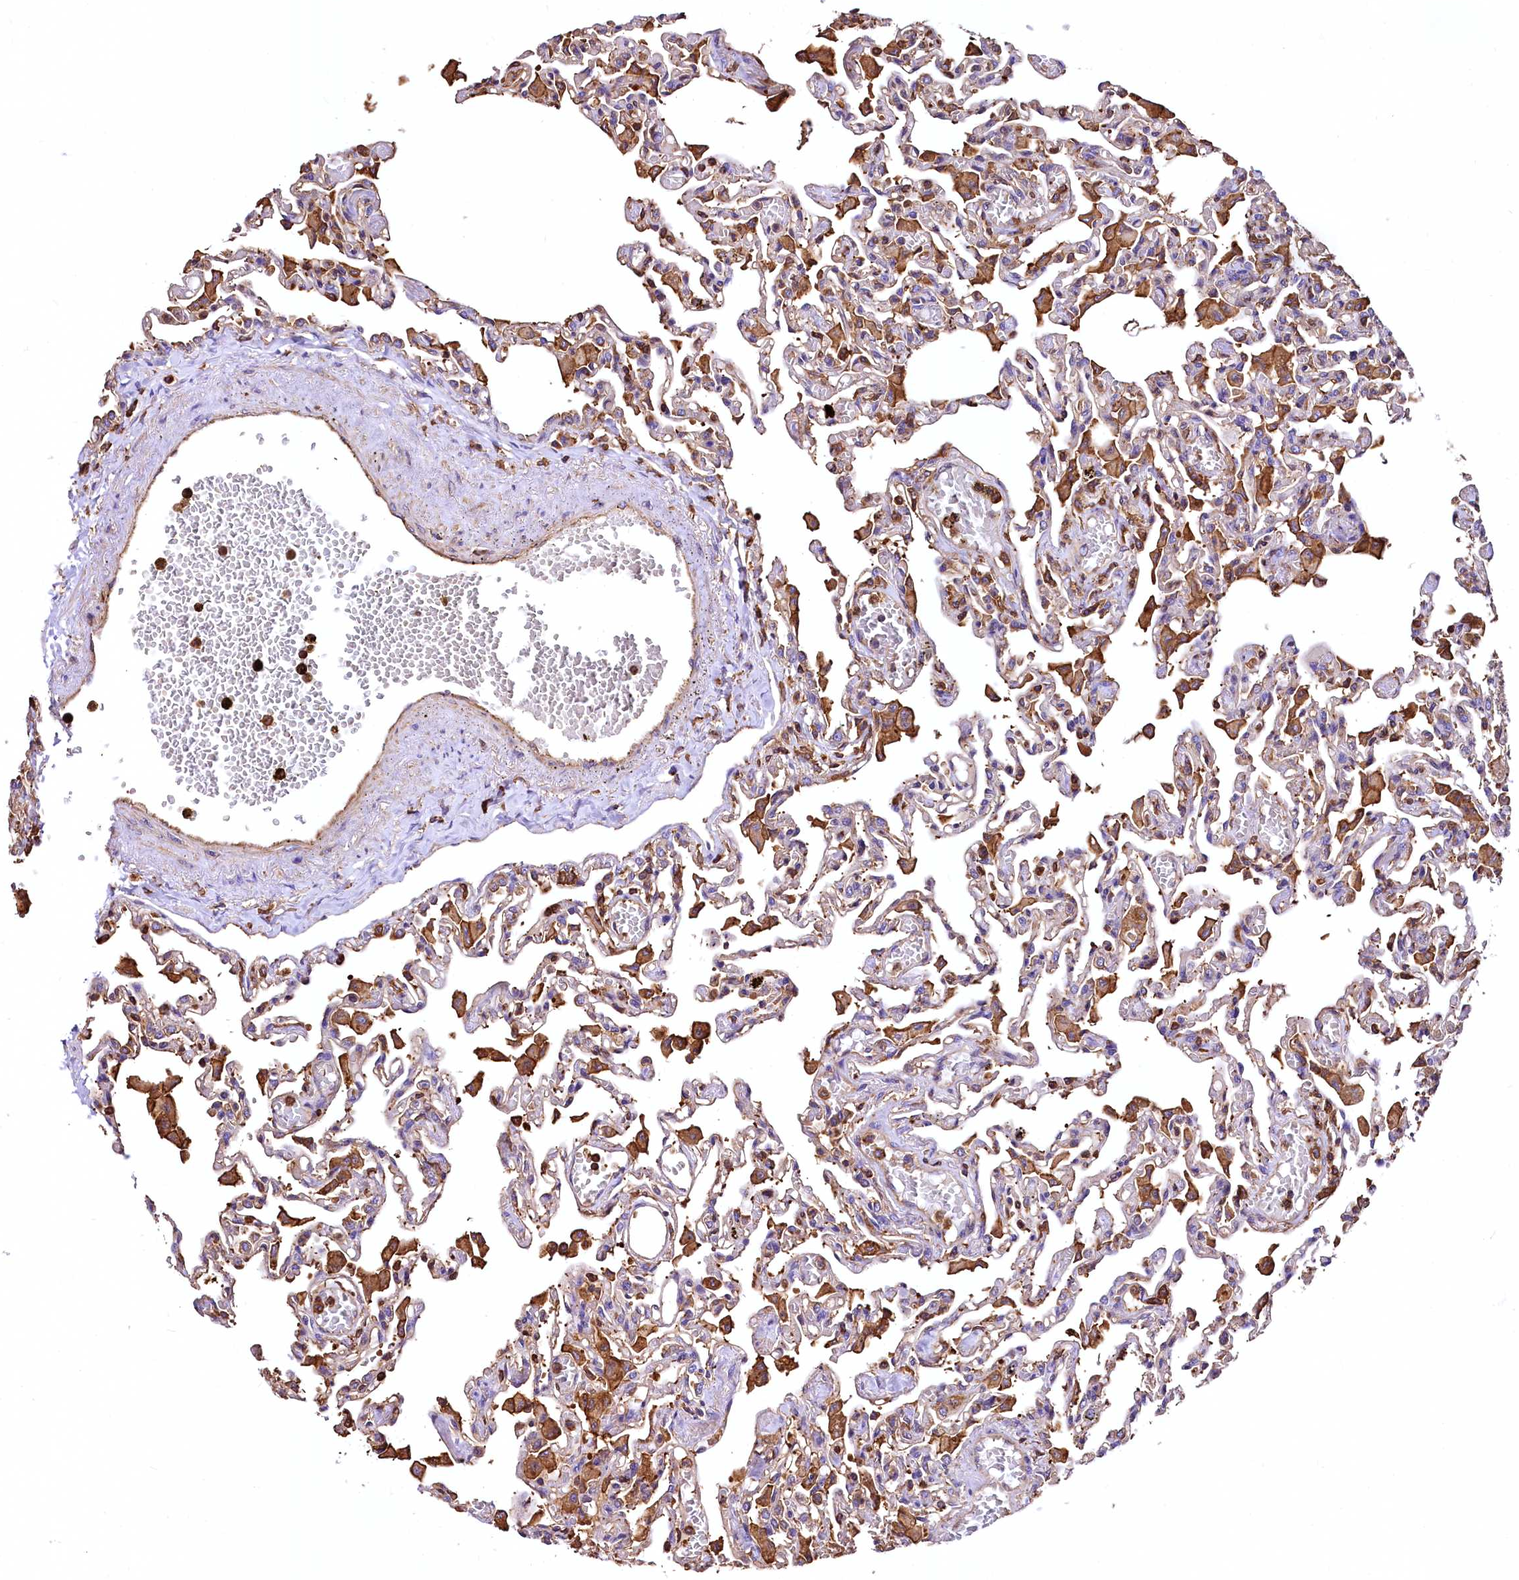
{"staining": {"intensity": "moderate", "quantity": "<25%", "location": "cytoplasmic/membranous"}, "tissue": "lung", "cell_type": "Alveolar cells", "image_type": "normal", "snomed": [{"axis": "morphology", "description": "Normal tissue, NOS"}, {"axis": "topography", "description": "Bronchus"}, {"axis": "topography", "description": "Lung"}], "caption": "This is an image of immunohistochemistry staining of unremarkable lung, which shows moderate staining in the cytoplasmic/membranous of alveolar cells.", "gene": "RARS2", "patient": {"sex": "female", "age": 49}}